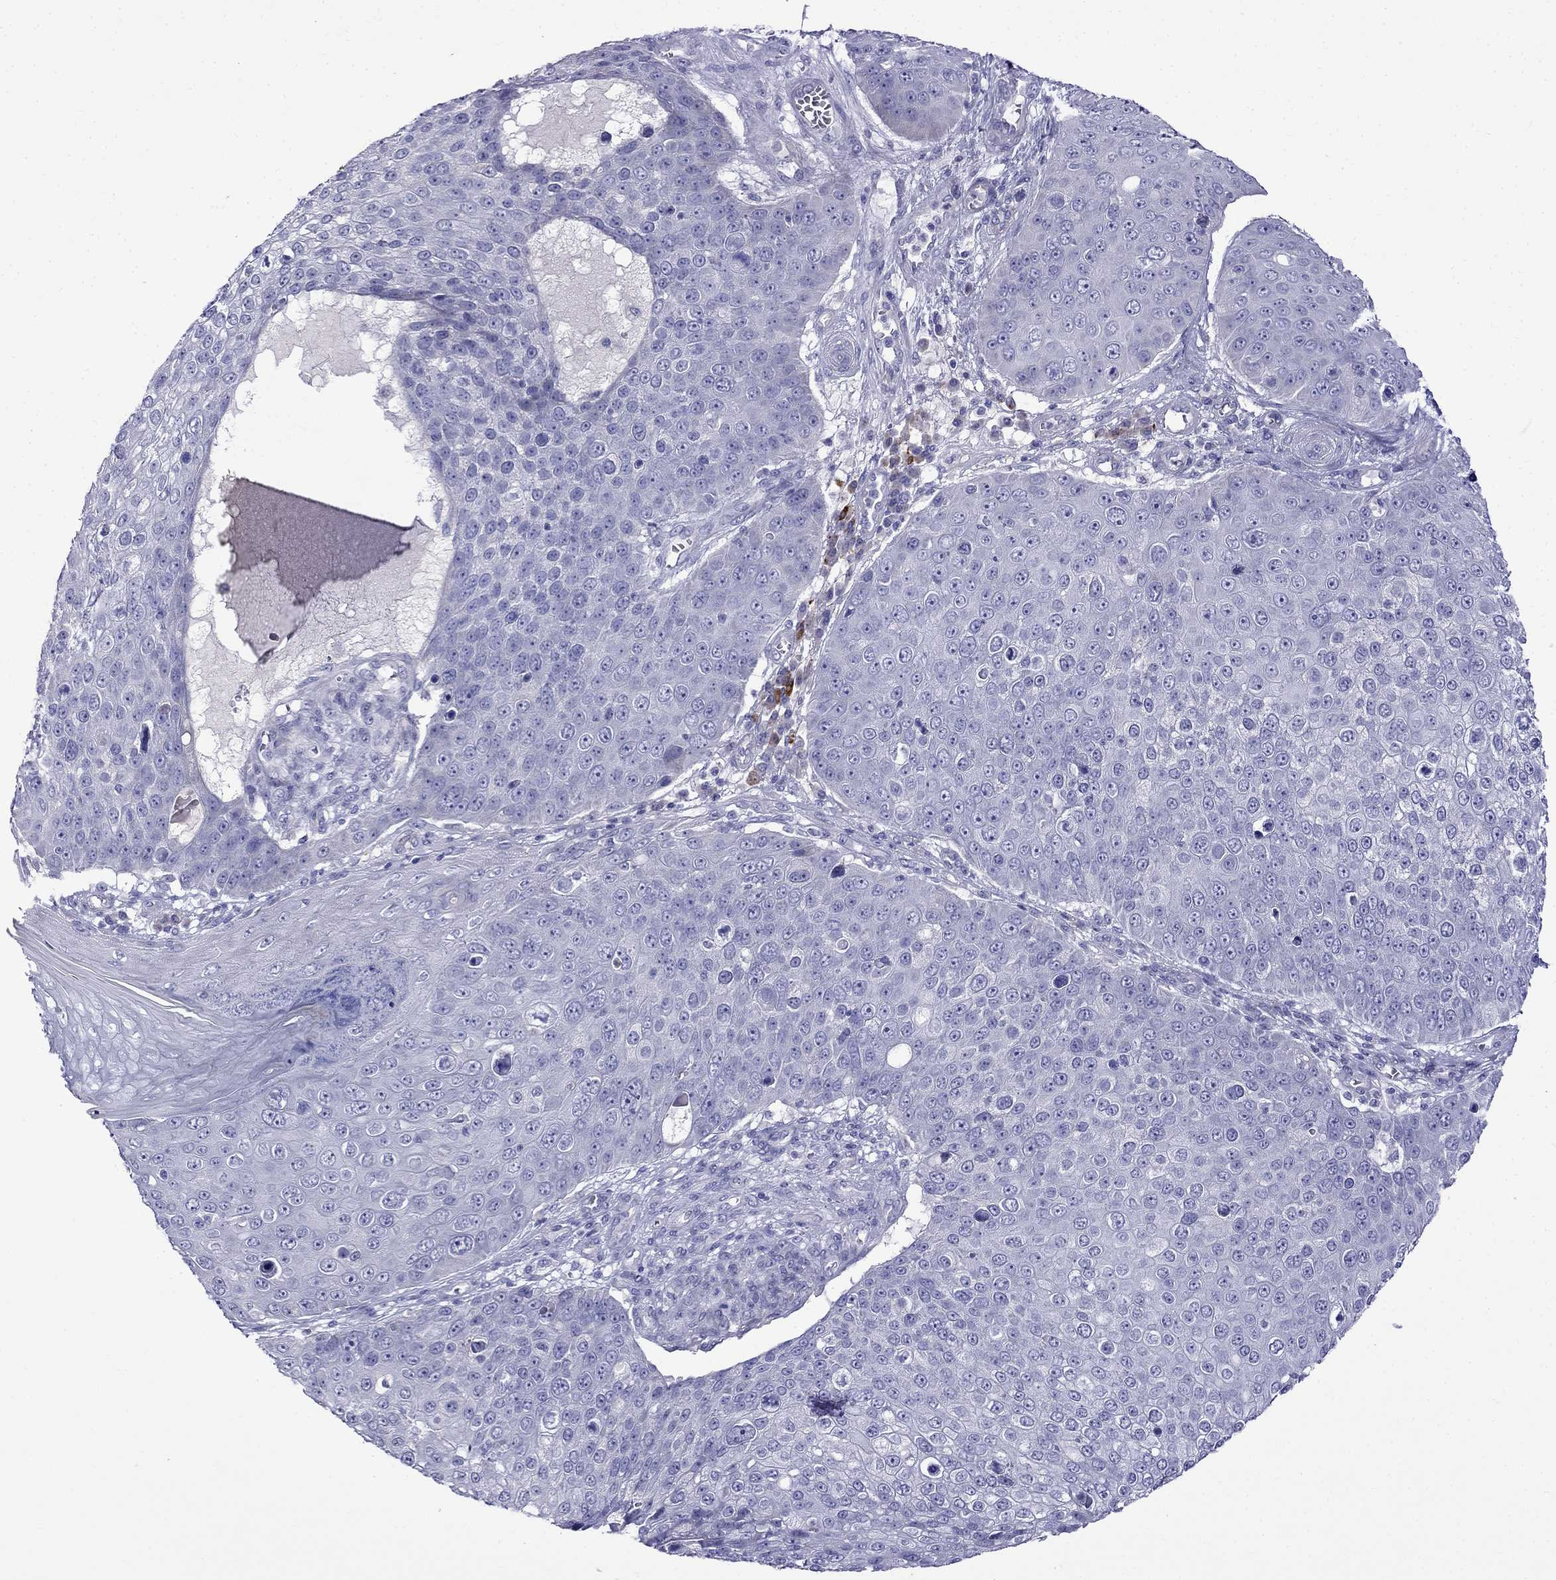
{"staining": {"intensity": "negative", "quantity": "none", "location": "none"}, "tissue": "skin cancer", "cell_type": "Tumor cells", "image_type": "cancer", "snomed": [{"axis": "morphology", "description": "Squamous cell carcinoma, NOS"}, {"axis": "topography", "description": "Skin"}], "caption": "An image of human skin squamous cell carcinoma is negative for staining in tumor cells. (Brightfield microscopy of DAB (3,3'-diaminobenzidine) immunohistochemistry (IHC) at high magnification).", "gene": "PATE1", "patient": {"sex": "male", "age": 71}}